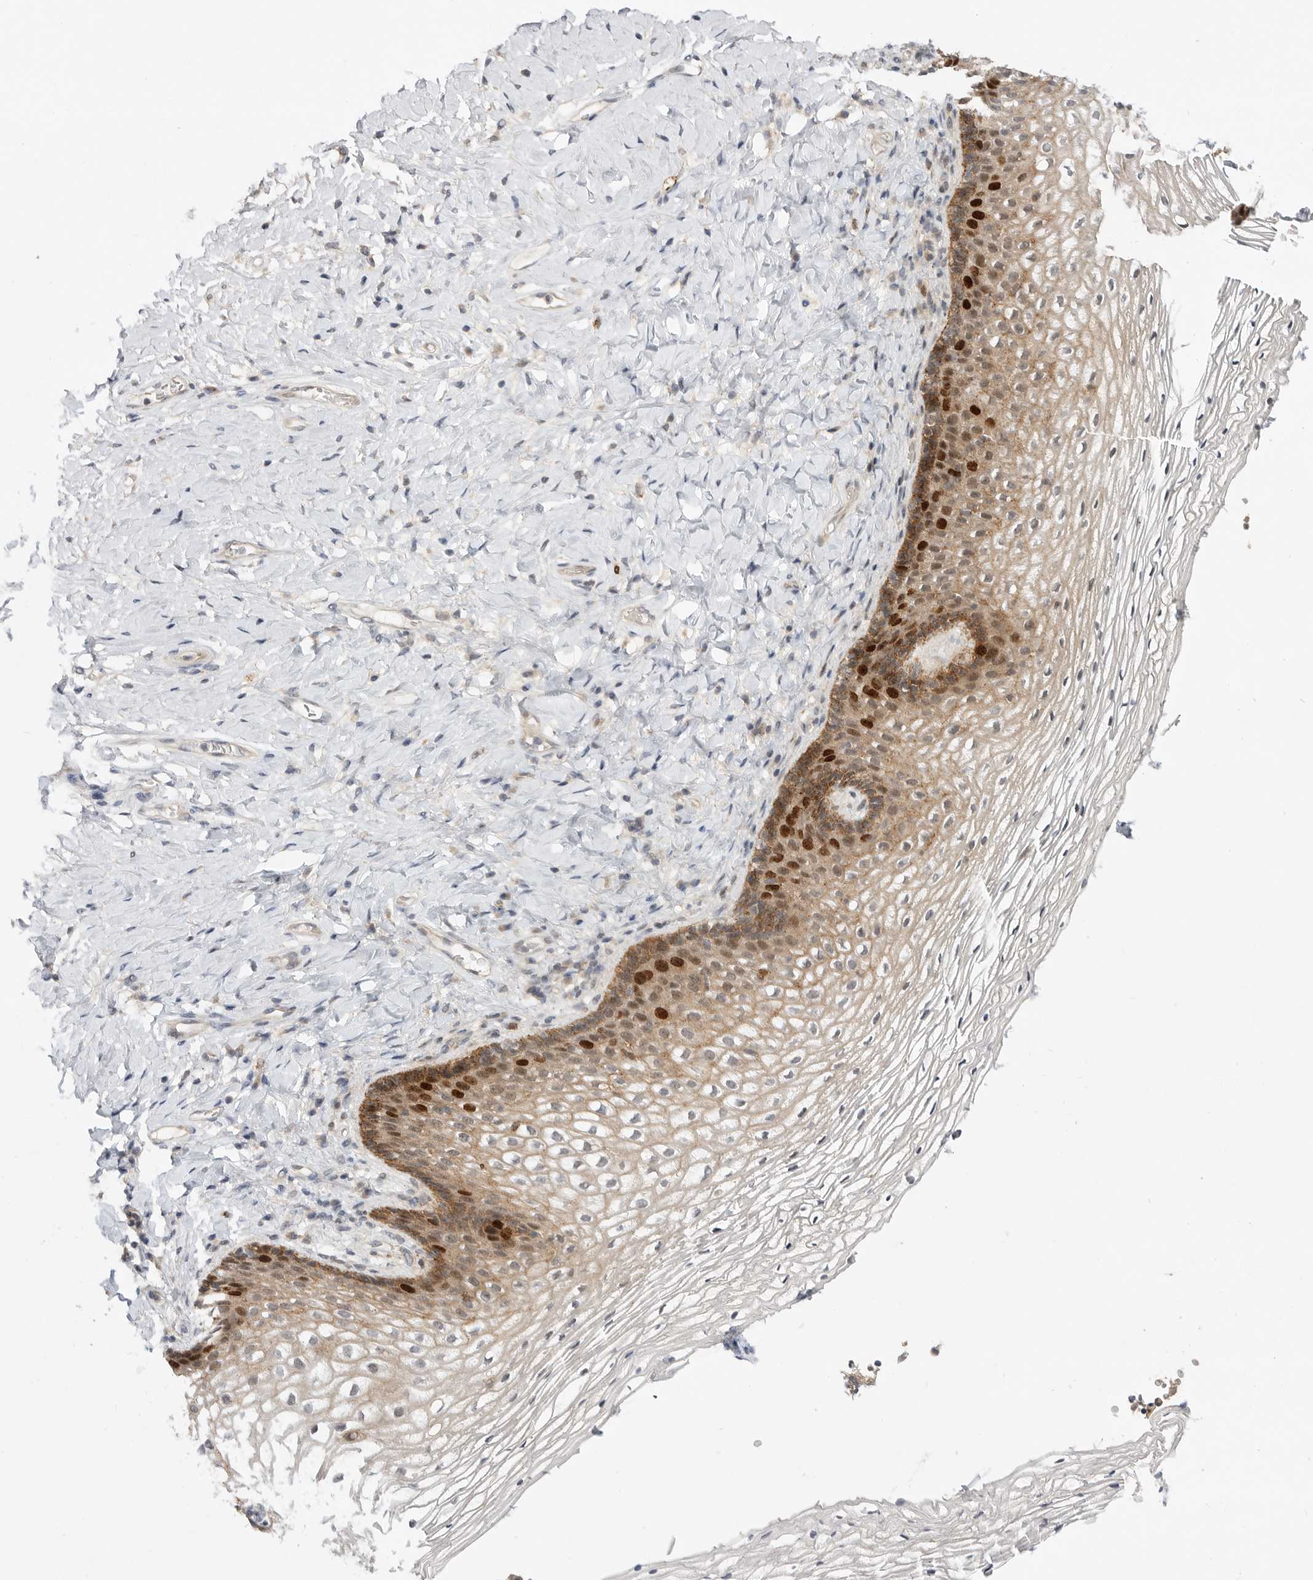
{"staining": {"intensity": "strong", "quantity": "<25%", "location": "cytoplasmic/membranous,nuclear"}, "tissue": "vagina", "cell_type": "Squamous epithelial cells", "image_type": "normal", "snomed": [{"axis": "morphology", "description": "Normal tissue, NOS"}, {"axis": "topography", "description": "Vagina"}], "caption": "Immunohistochemistry (IHC) image of benign vagina: human vagina stained using immunohistochemistry reveals medium levels of strong protein expression localized specifically in the cytoplasmic/membranous,nuclear of squamous epithelial cells, appearing as a cytoplasmic/membranous,nuclear brown color.", "gene": "CSNK1G3", "patient": {"sex": "female", "age": 60}}